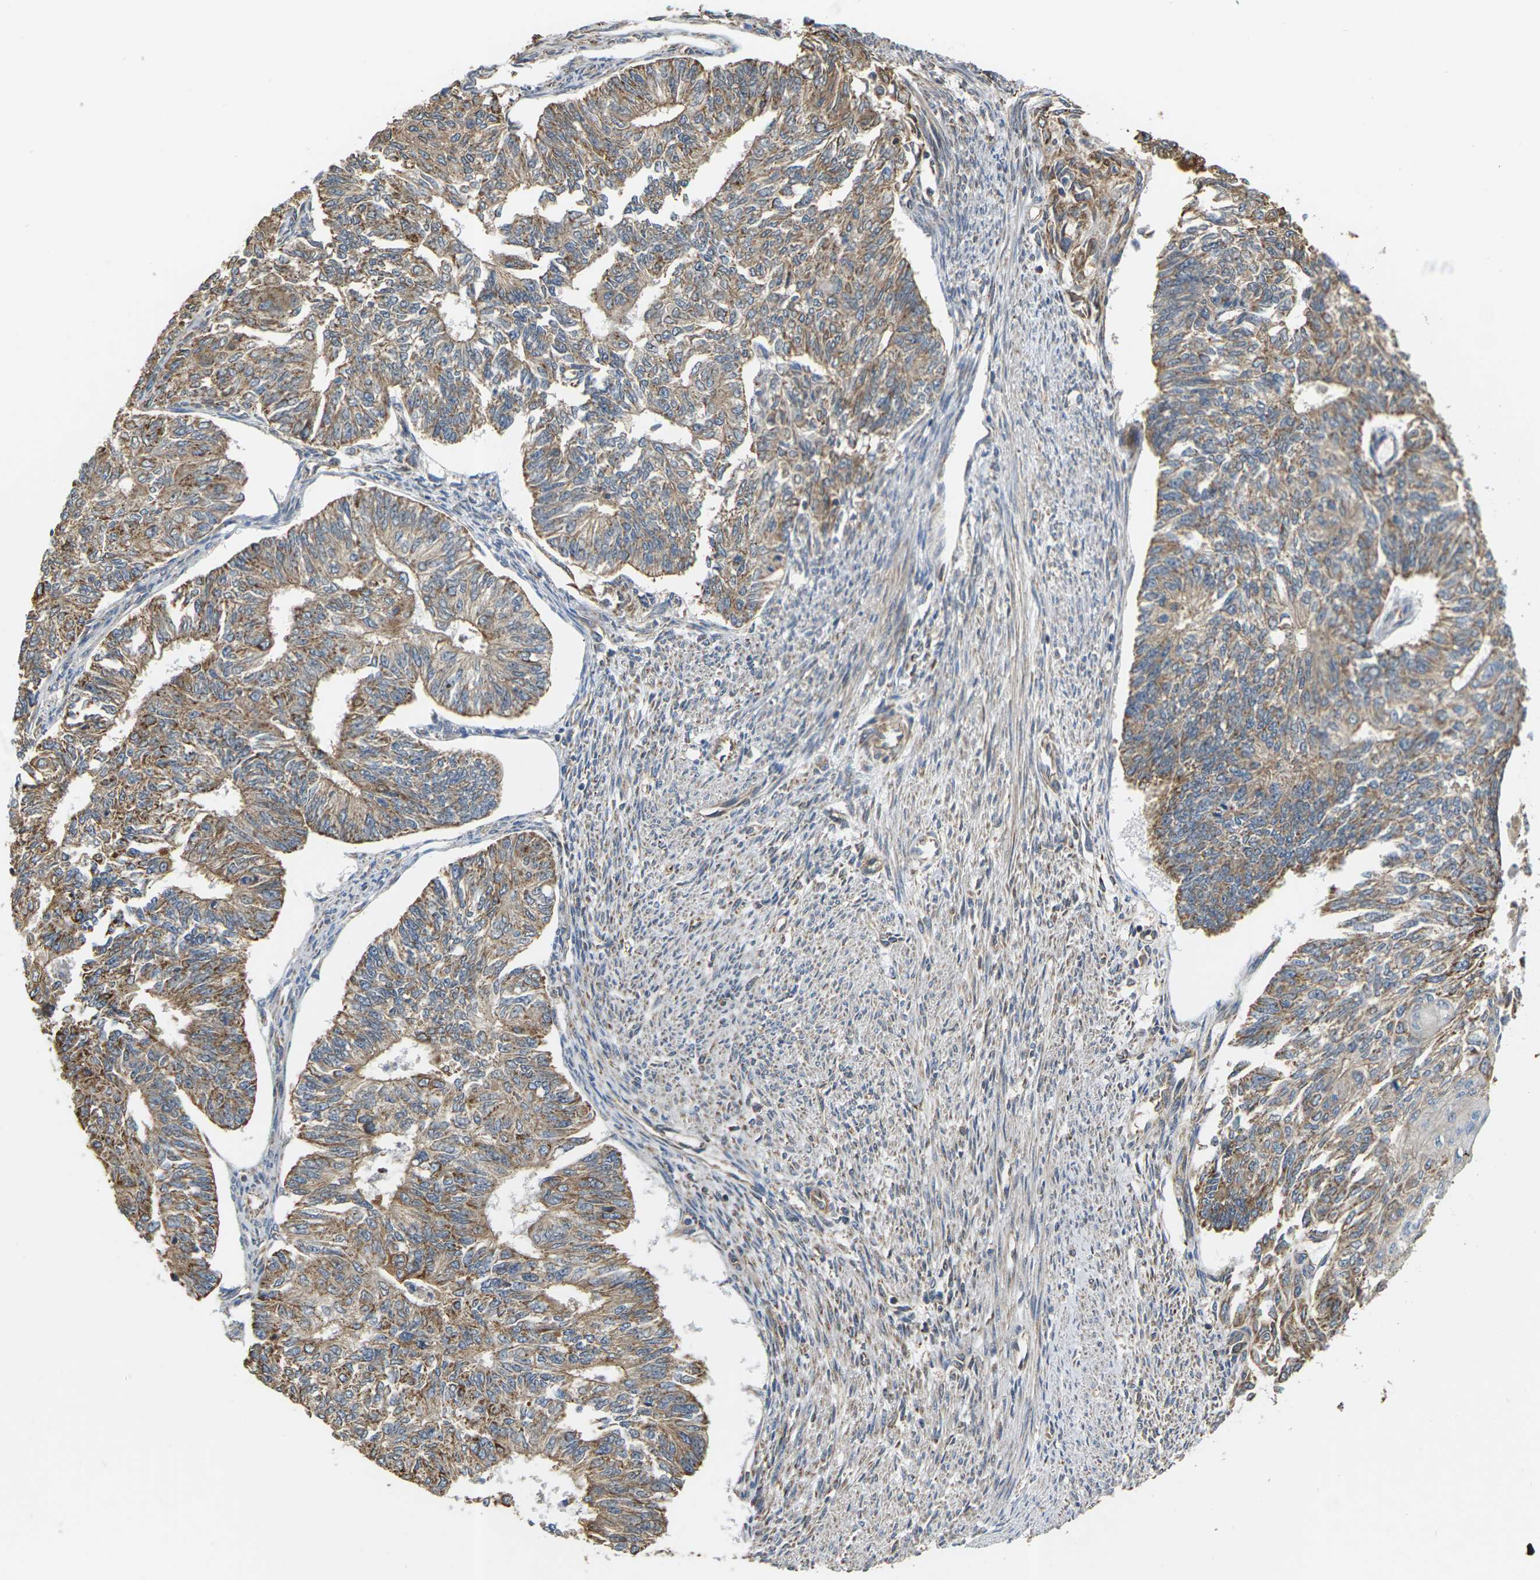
{"staining": {"intensity": "moderate", "quantity": ">75%", "location": "cytoplasmic/membranous"}, "tissue": "endometrial cancer", "cell_type": "Tumor cells", "image_type": "cancer", "snomed": [{"axis": "morphology", "description": "Adenocarcinoma, NOS"}, {"axis": "topography", "description": "Endometrium"}], "caption": "Endometrial adenocarcinoma stained with IHC displays moderate cytoplasmic/membranous expression in about >75% of tumor cells. (brown staining indicates protein expression, while blue staining denotes nuclei).", "gene": "PCDHB4", "patient": {"sex": "female", "age": 32}}